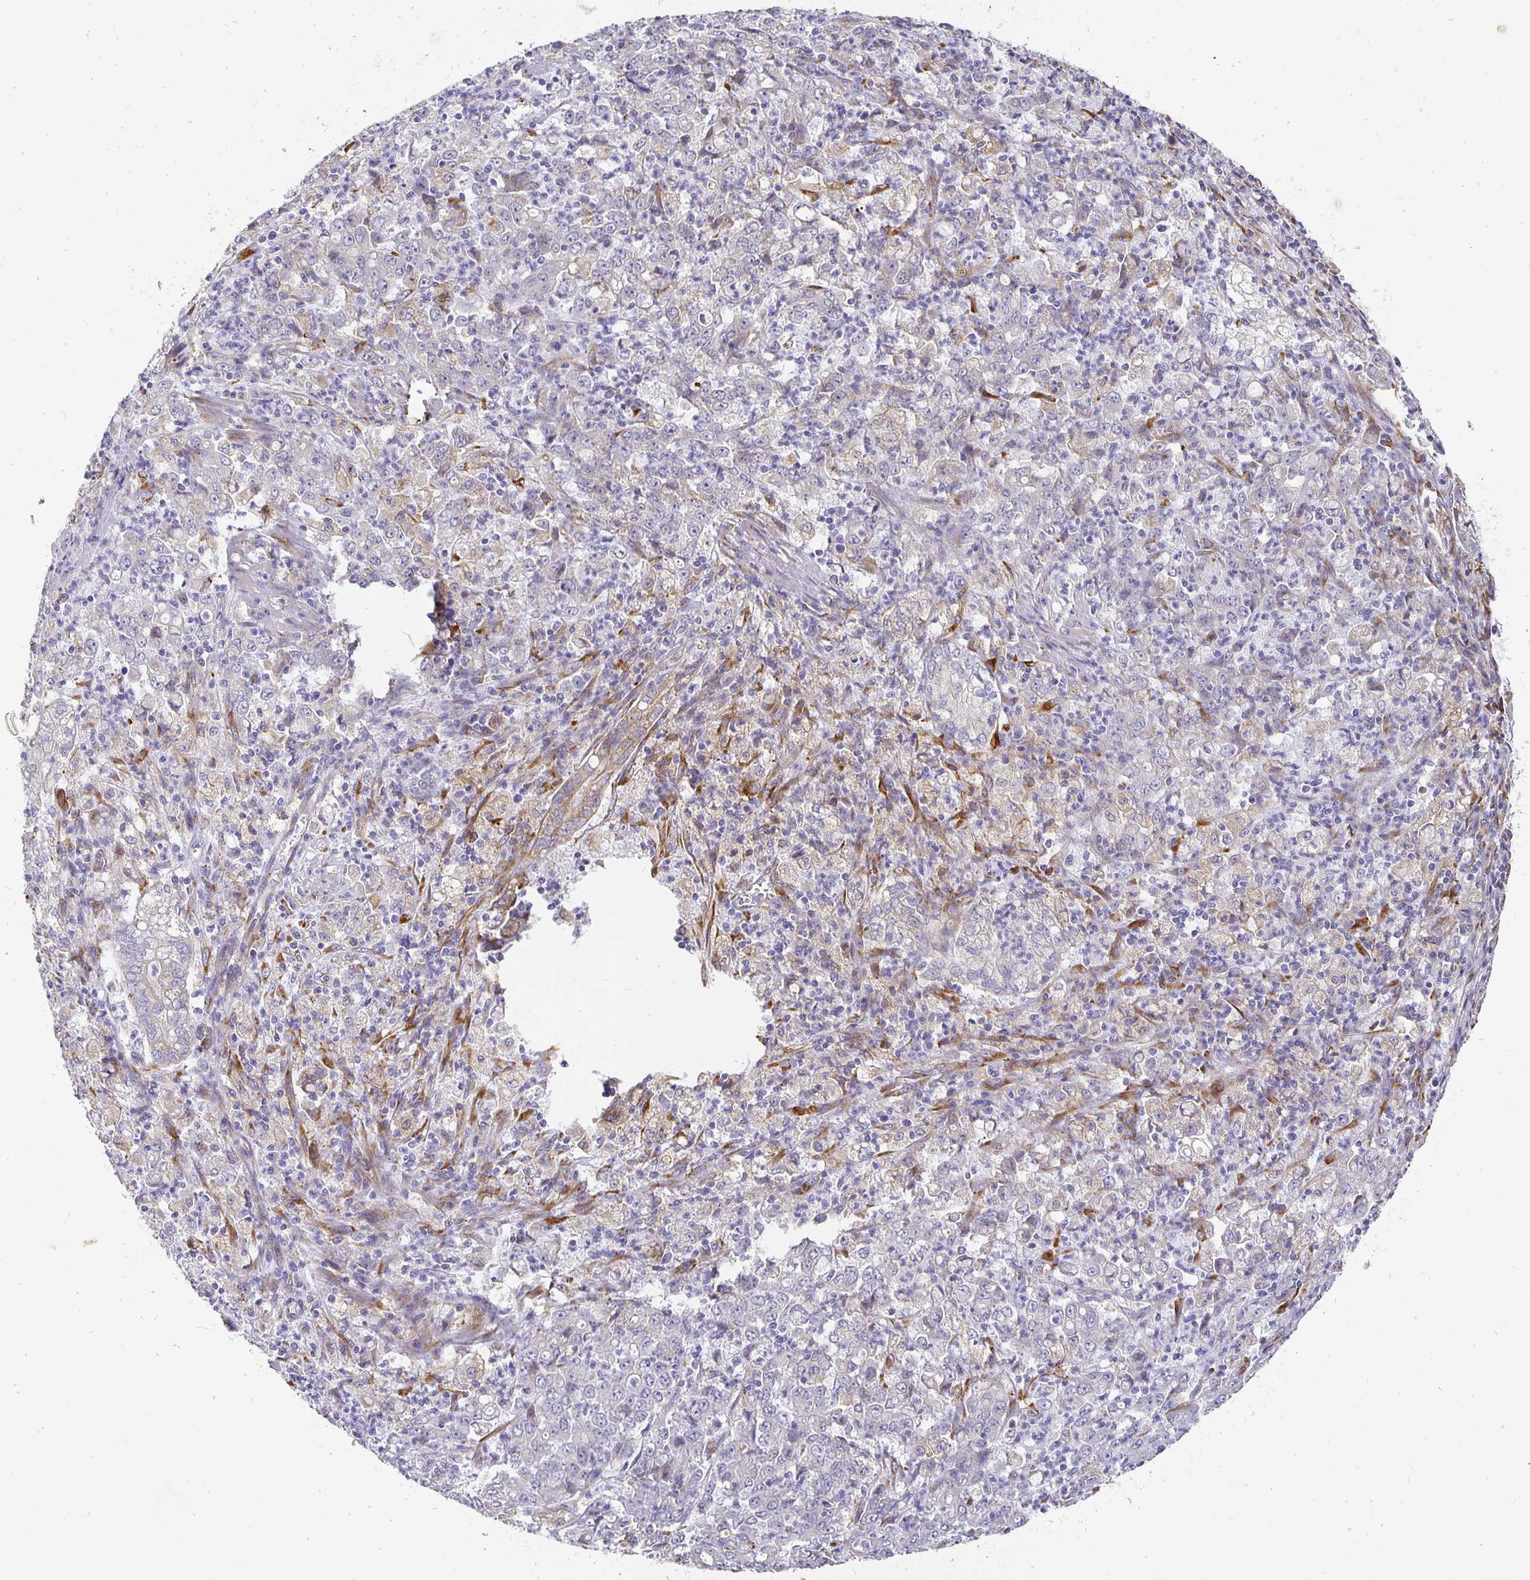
{"staining": {"intensity": "negative", "quantity": "none", "location": "none"}, "tissue": "stomach cancer", "cell_type": "Tumor cells", "image_type": "cancer", "snomed": [{"axis": "morphology", "description": "Adenocarcinoma, NOS"}, {"axis": "topography", "description": "Stomach, lower"}], "caption": "This is a photomicrograph of immunohistochemistry (IHC) staining of stomach adenocarcinoma, which shows no staining in tumor cells.", "gene": "PLOD1", "patient": {"sex": "female", "age": 71}}